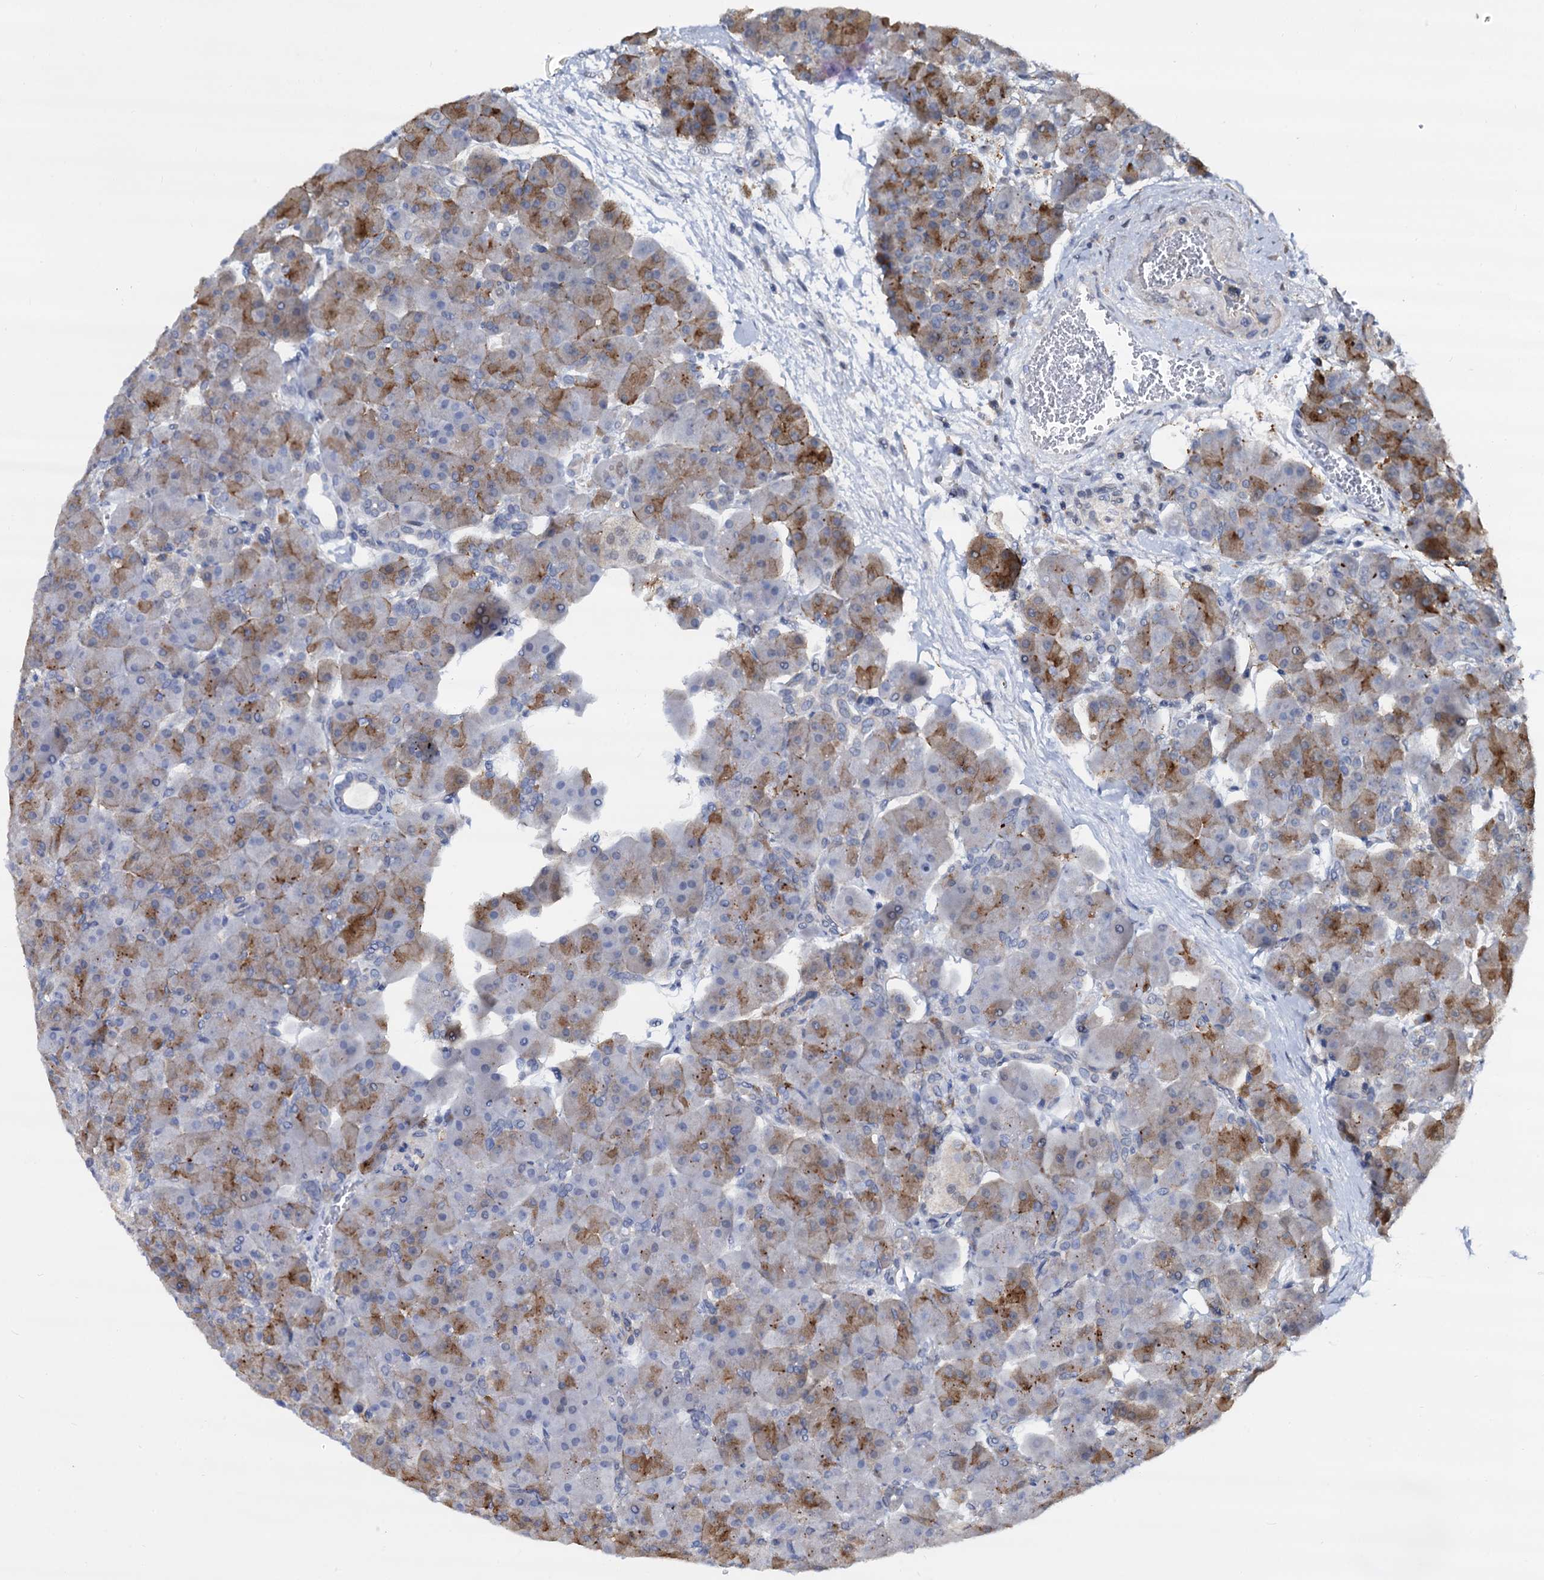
{"staining": {"intensity": "moderate", "quantity": ">75%", "location": "cytoplasmic/membranous"}, "tissue": "pancreas", "cell_type": "Exocrine glandular cells", "image_type": "normal", "snomed": [{"axis": "morphology", "description": "Normal tissue, NOS"}, {"axis": "topography", "description": "Pancreas"}], "caption": "A medium amount of moderate cytoplasmic/membranous positivity is seen in about >75% of exocrine glandular cells in normal pancreas. The protein is stained brown, and the nuclei are stained in blue (DAB IHC with brightfield microscopy, high magnification).", "gene": "PSMD4", "patient": {"sex": "male", "age": 66}}